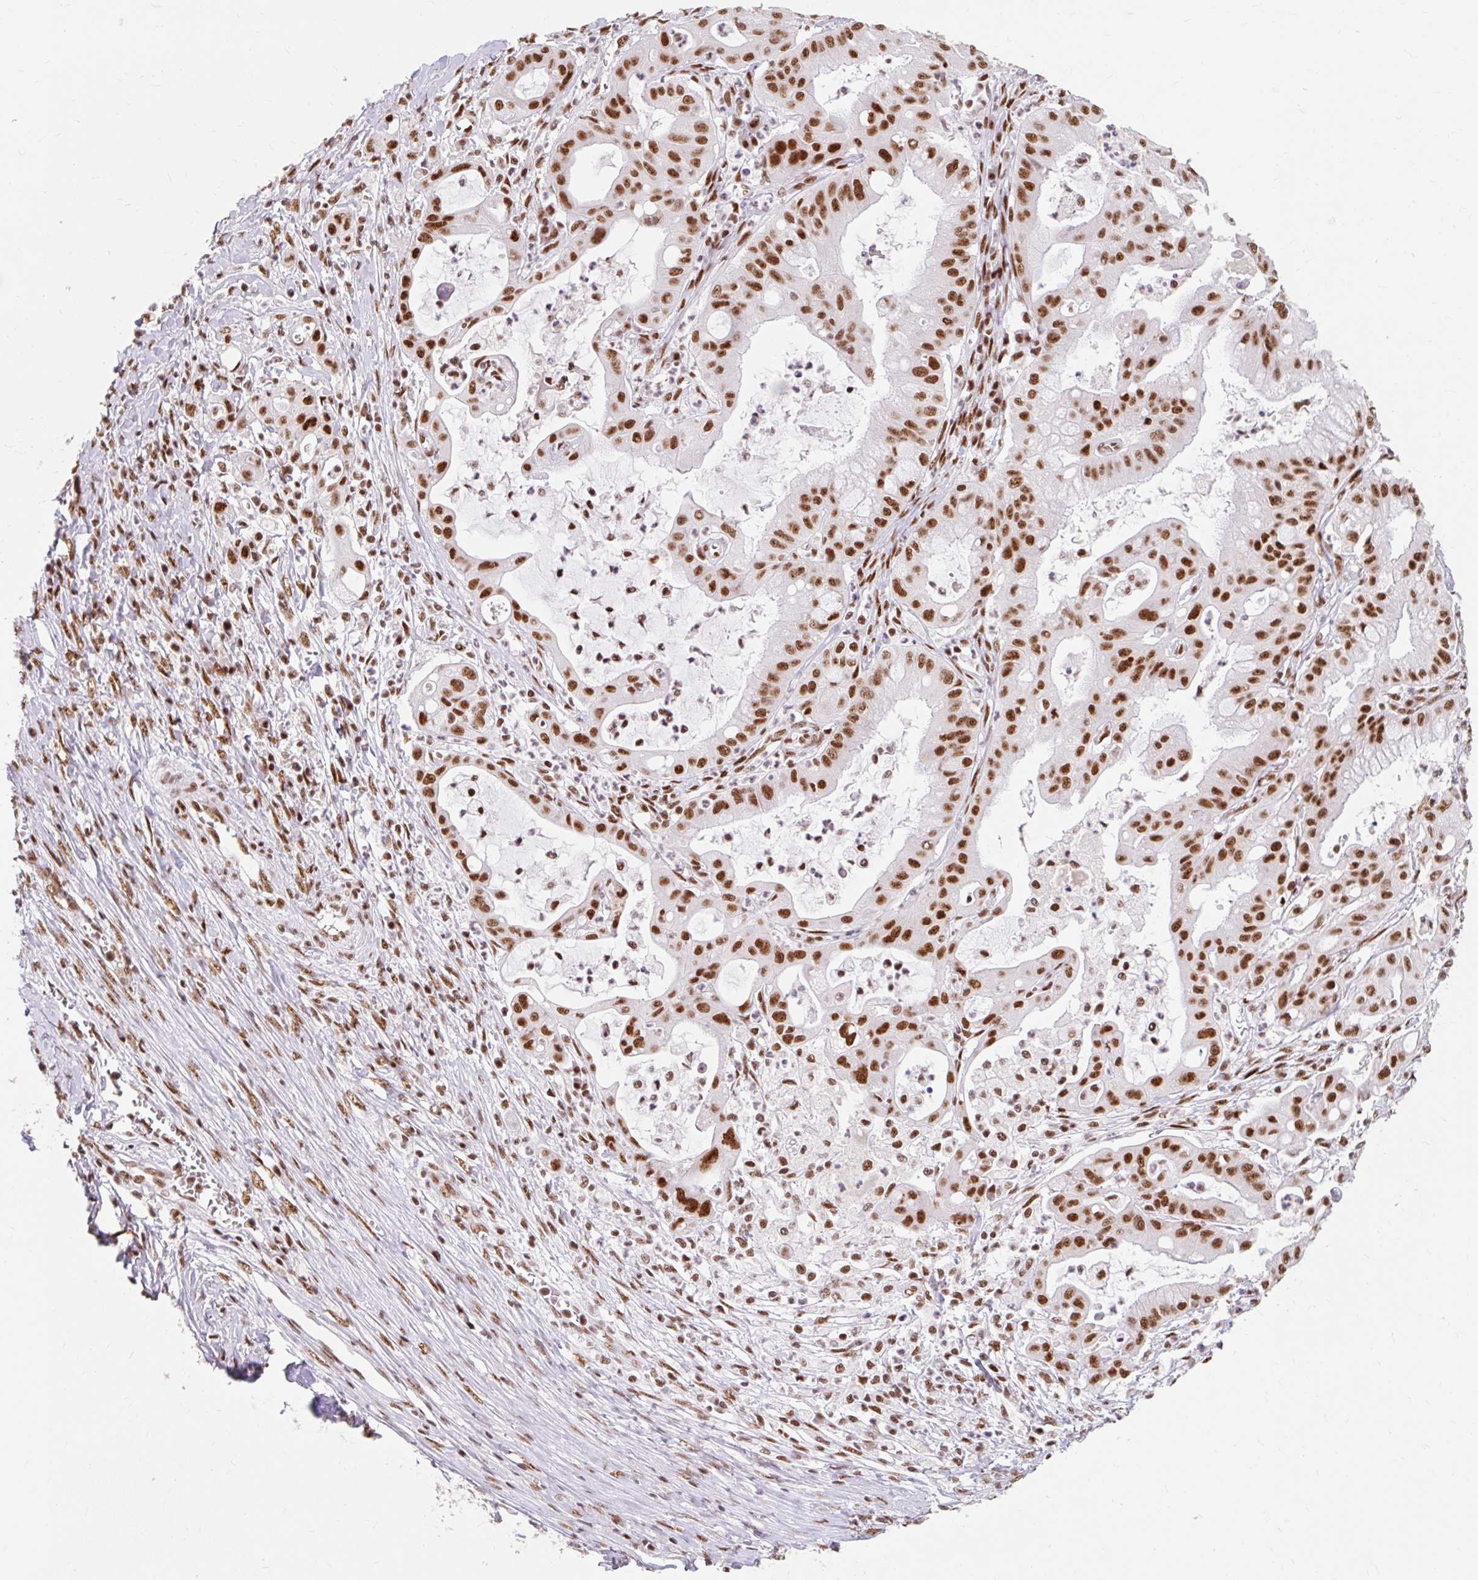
{"staining": {"intensity": "strong", "quantity": ">75%", "location": "nuclear"}, "tissue": "ovarian cancer", "cell_type": "Tumor cells", "image_type": "cancer", "snomed": [{"axis": "morphology", "description": "Cystadenocarcinoma, mucinous, NOS"}, {"axis": "topography", "description": "Ovary"}], "caption": "Immunohistochemical staining of human ovarian cancer reveals high levels of strong nuclear protein positivity in approximately >75% of tumor cells.", "gene": "SRSF10", "patient": {"sex": "female", "age": 70}}